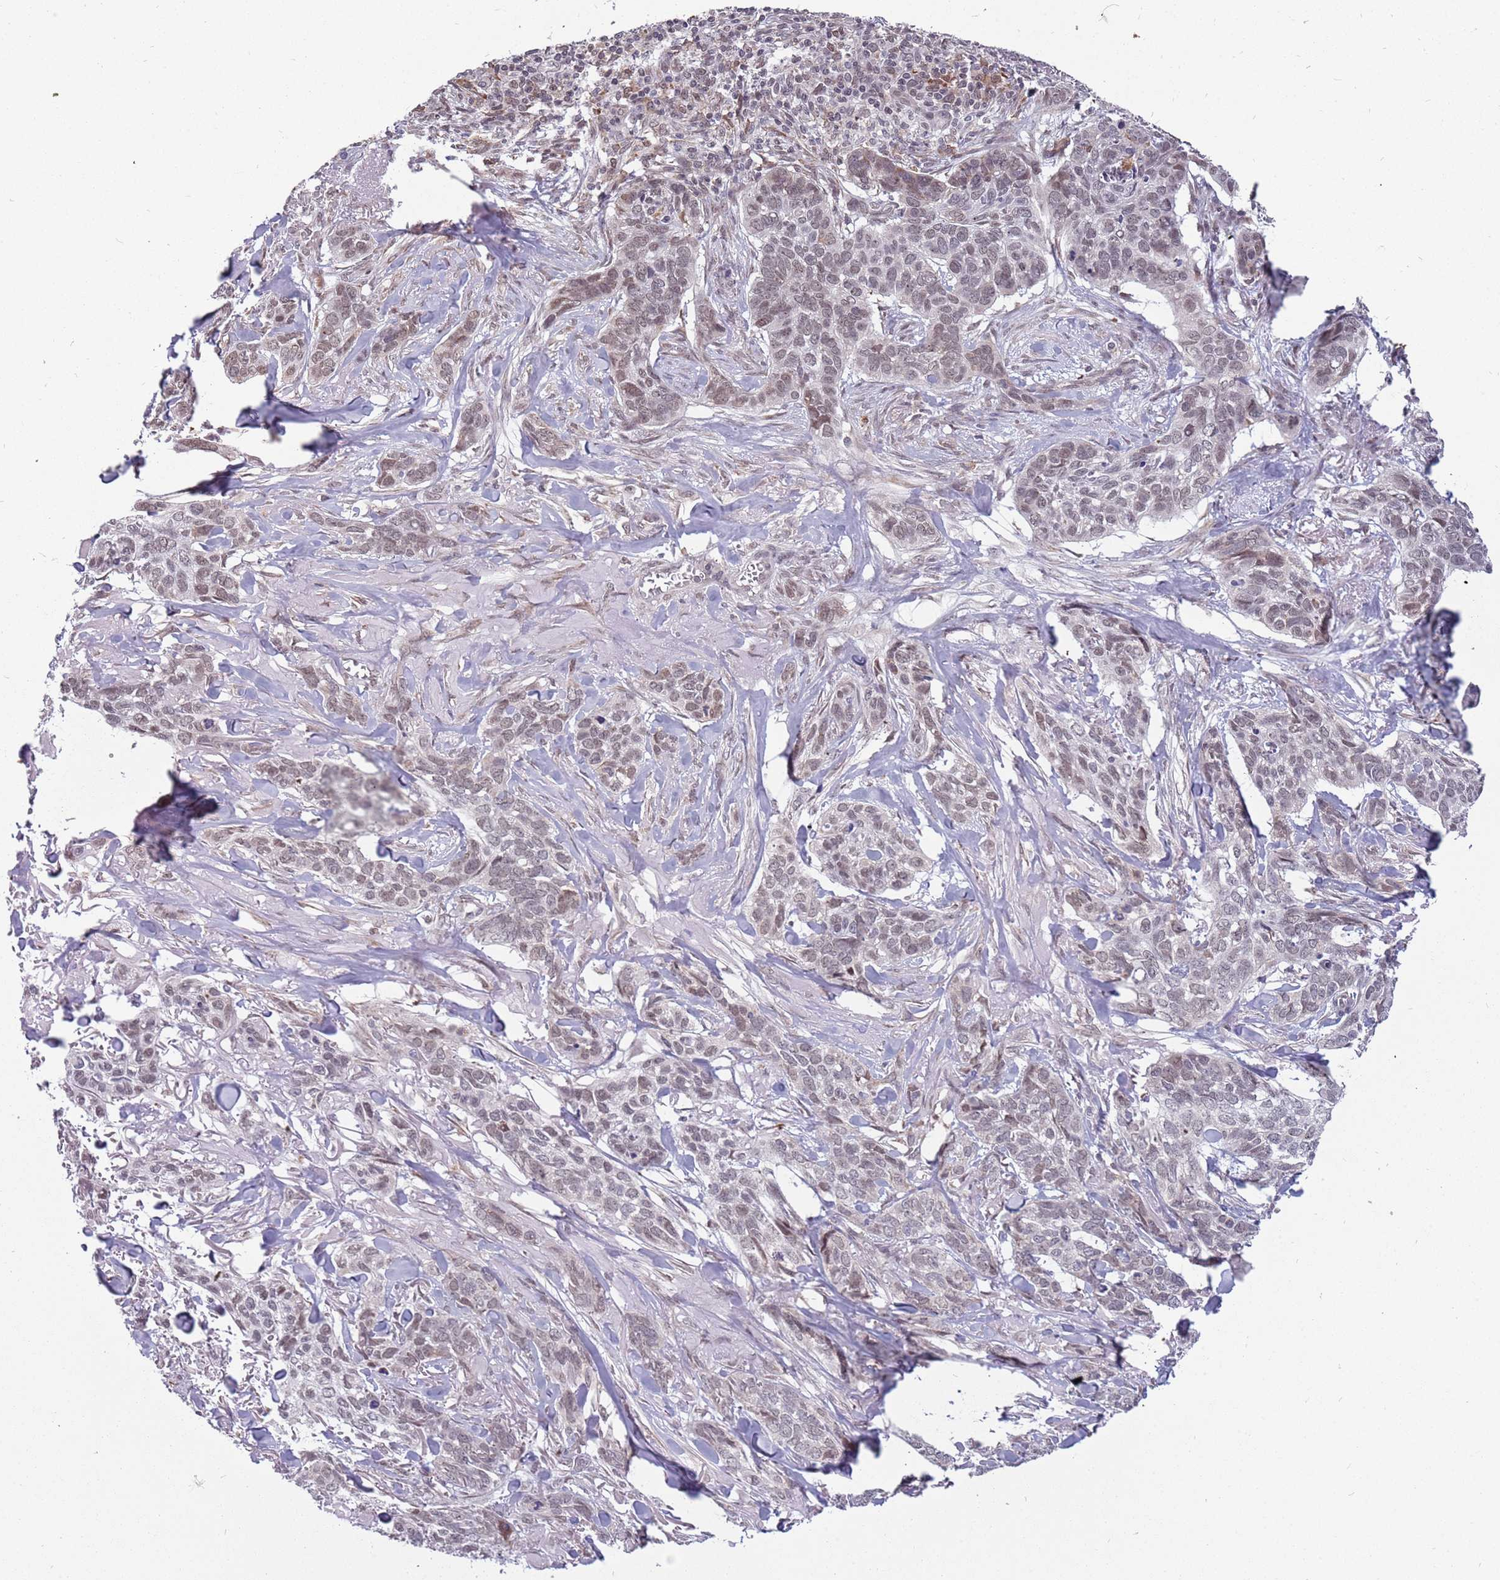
{"staining": {"intensity": "weak", "quantity": "25%-75%", "location": "nuclear"}, "tissue": "skin cancer", "cell_type": "Tumor cells", "image_type": "cancer", "snomed": [{"axis": "morphology", "description": "Basal cell carcinoma"}, {"axis": "topography", "description": "Skin"}], "caption": "A brown stain shows weak nuclear expression of a protein in skin cancer (basal cell carcinoma) tumor cells.", "gene": "BARD1", "patient": {"sex": "male", "age": 86}}